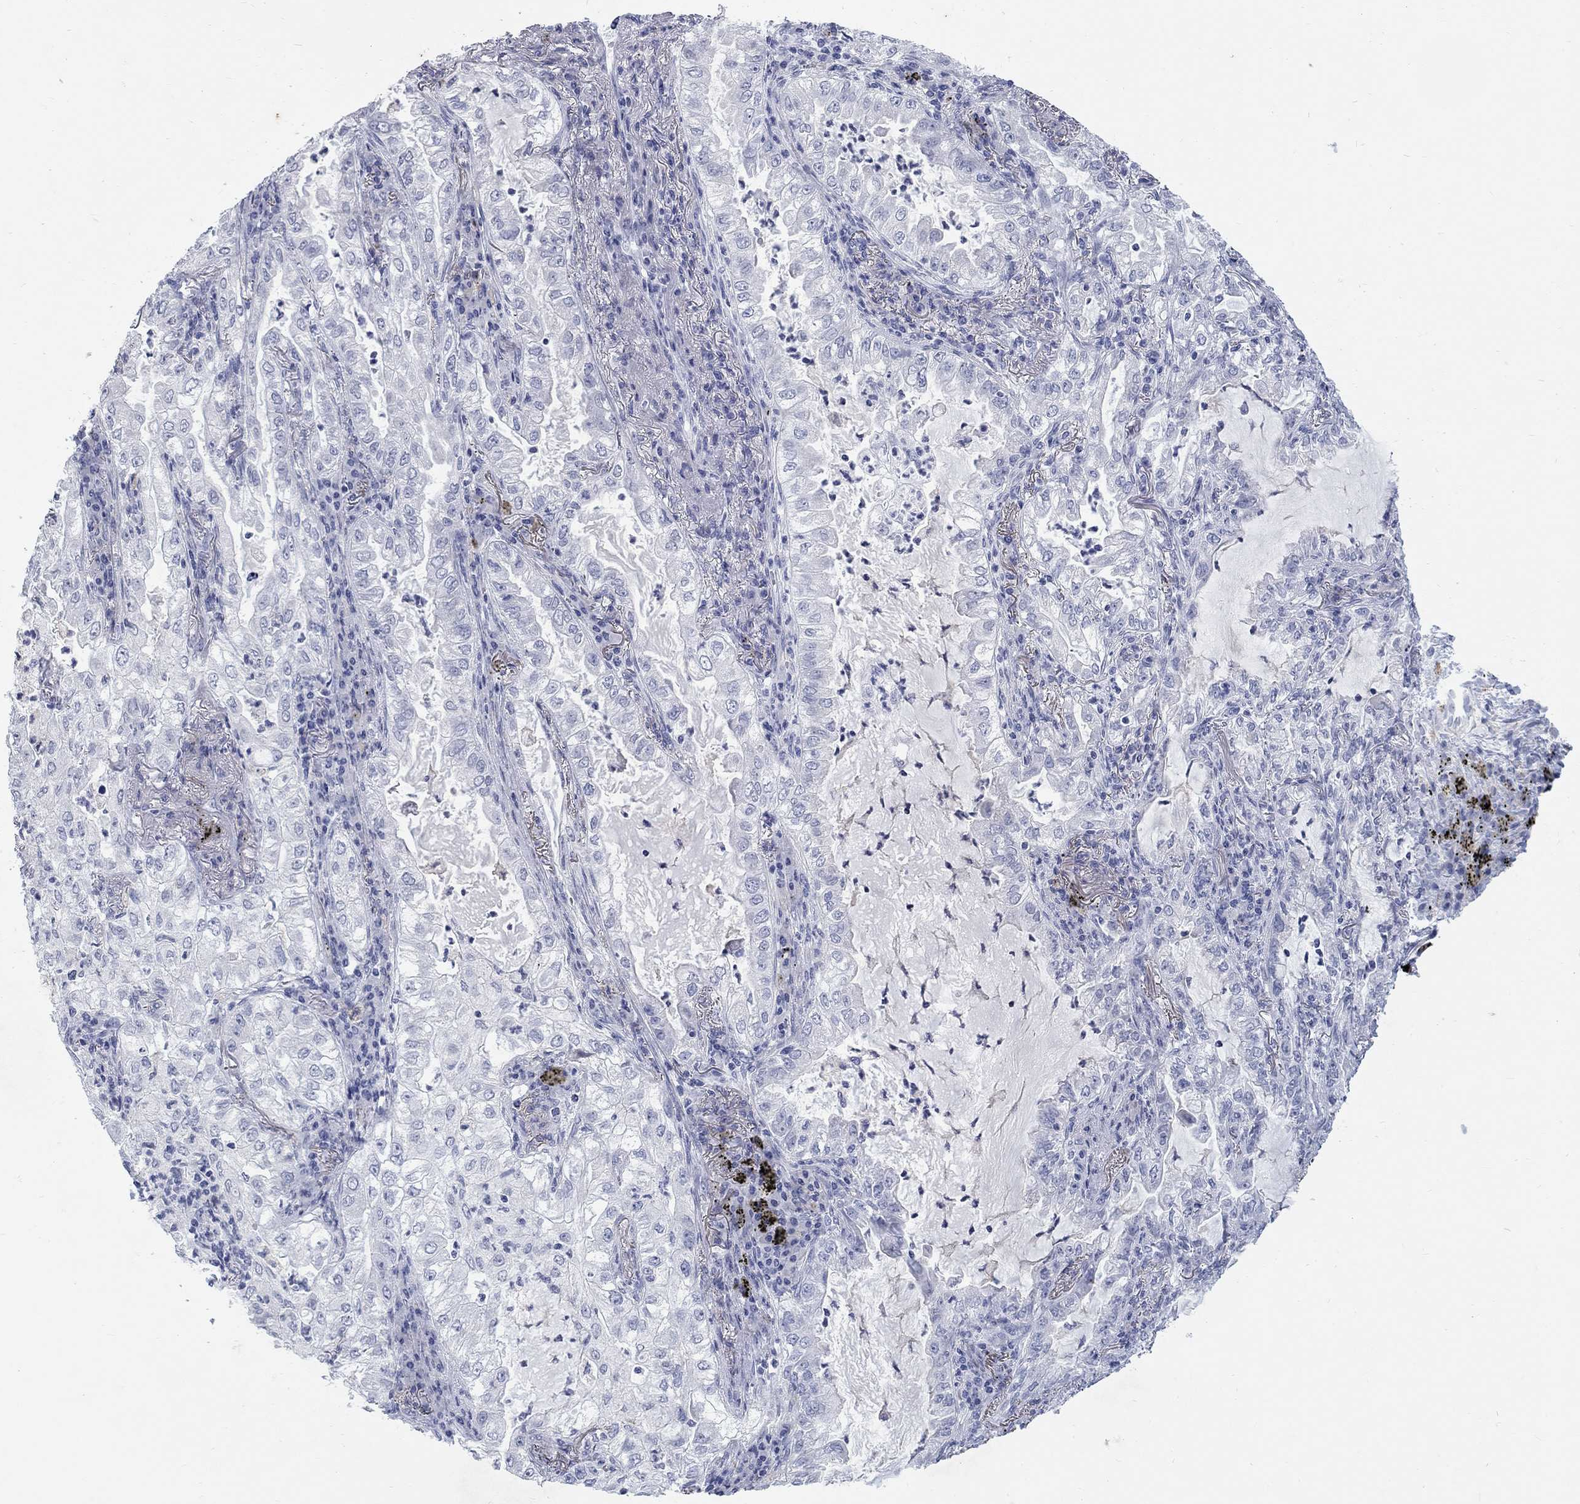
{"staining": {"intensity": "negative", "quantity": "none", "location": "none"}, "tissue": "lung cancer", "cell_type": "Tumor cells", "image_type": "cancer", "snomed": [{"axis": "morphology", "description": "Adenocarcinoma, NOS"}, {"axis": "topography", "description": "Lung"}], "caption": "IHC histopathology image of neoplastic tissue: lung cancer (adenocarcinoma) stained with DAB (3,3'-diaminobenzidine) shows no significant protein positivity in tumor cells.", "gene": "RFTN2", "patient": {"sex": "female", "age": 73}}